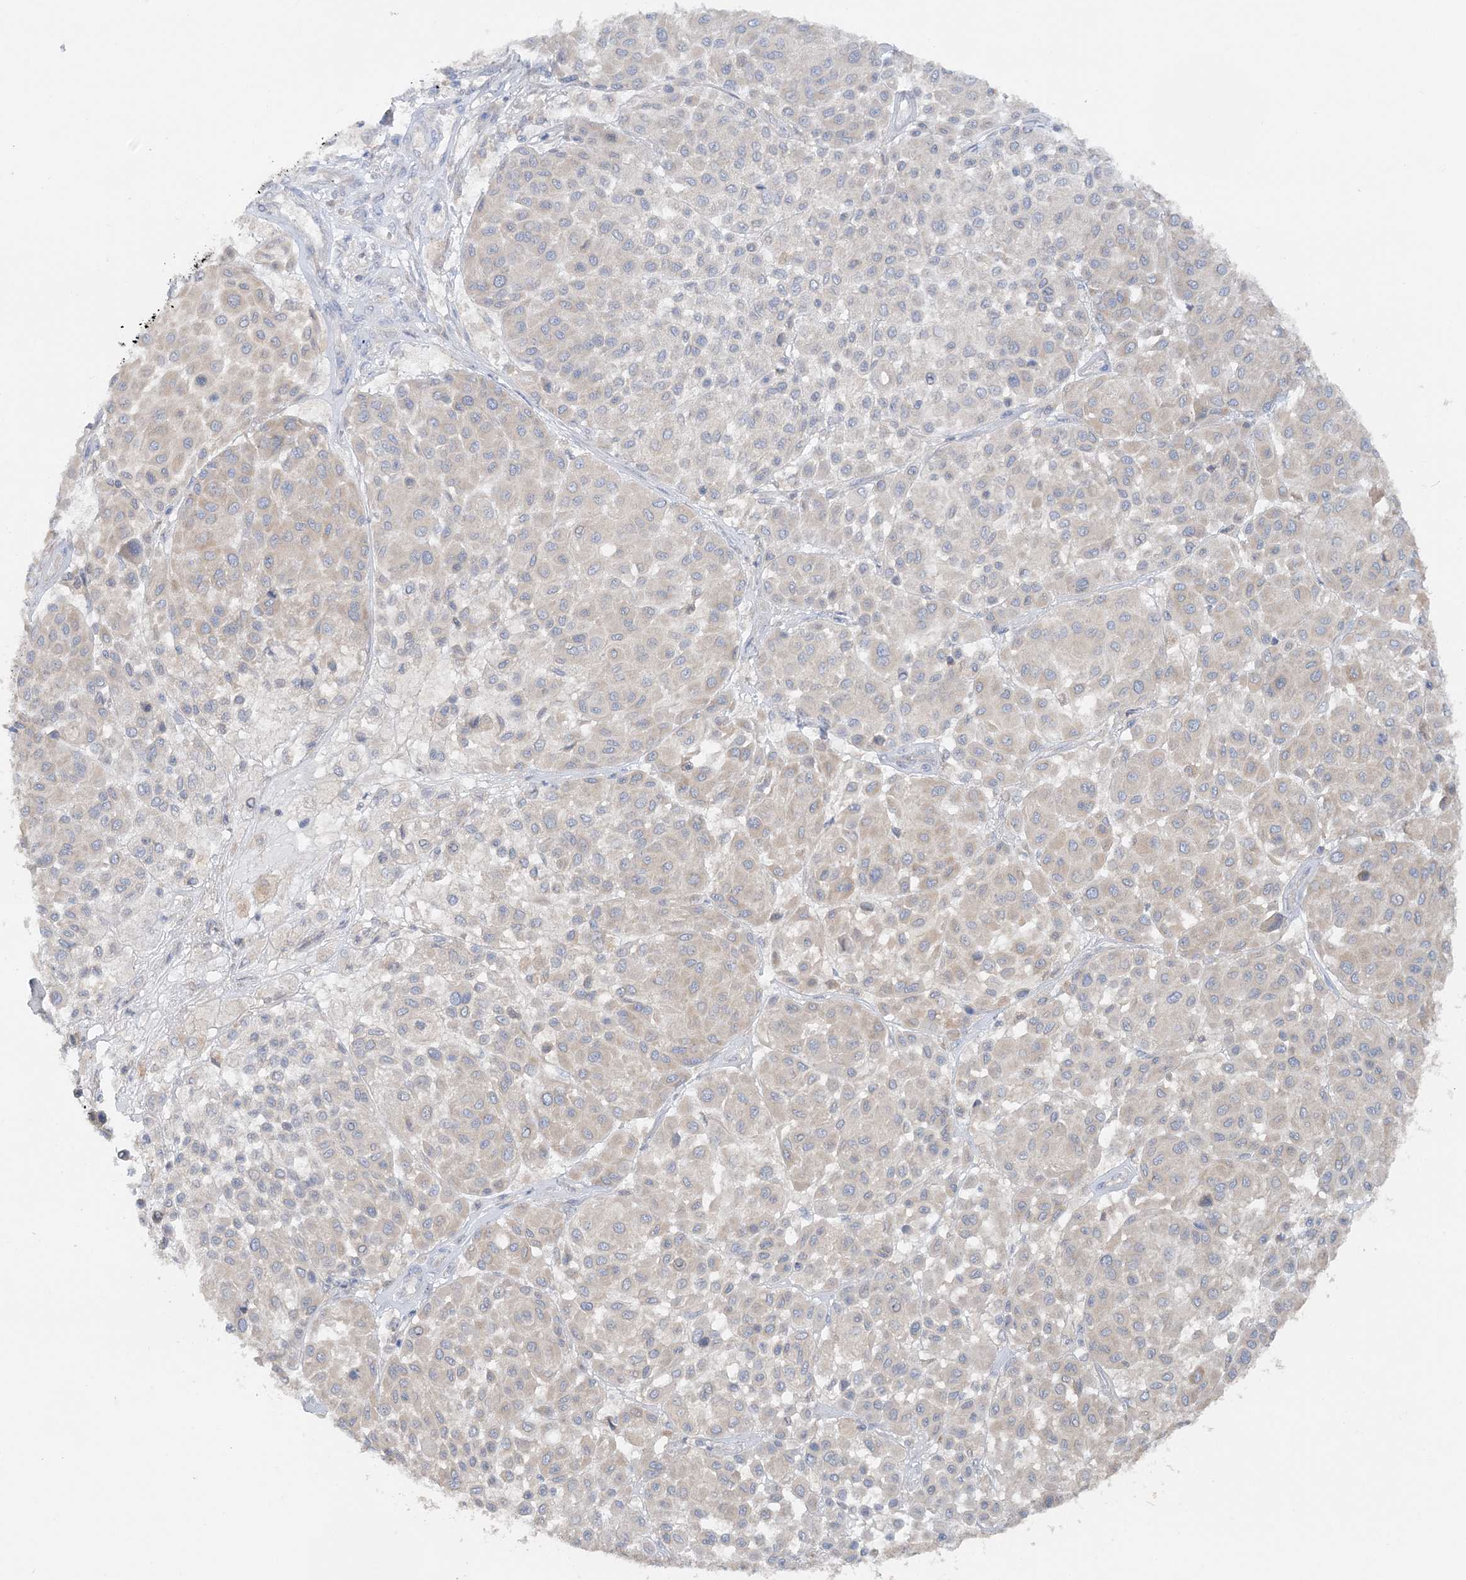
{"staining": {"intensity": "weak", "quantity": "<25%", "location": "cytoplasmic/membranous"}, "tissue": "melanoma", "cell_type": "Tumor cells", "image_type": "cancer", "snomed": [{"axis": "morphology", "description": "Malignant melanoma, Metastatic site"}, {"axis": "topography", "description": "Soft tissue"}], "caption": "Human malignant melanoma (metastatic site) stained for a protein using immunohistochemistry demonstrates no expression in tumor cells.", "gene": "TBC1D5", "patient": {"sex": "male", "age": 41}}